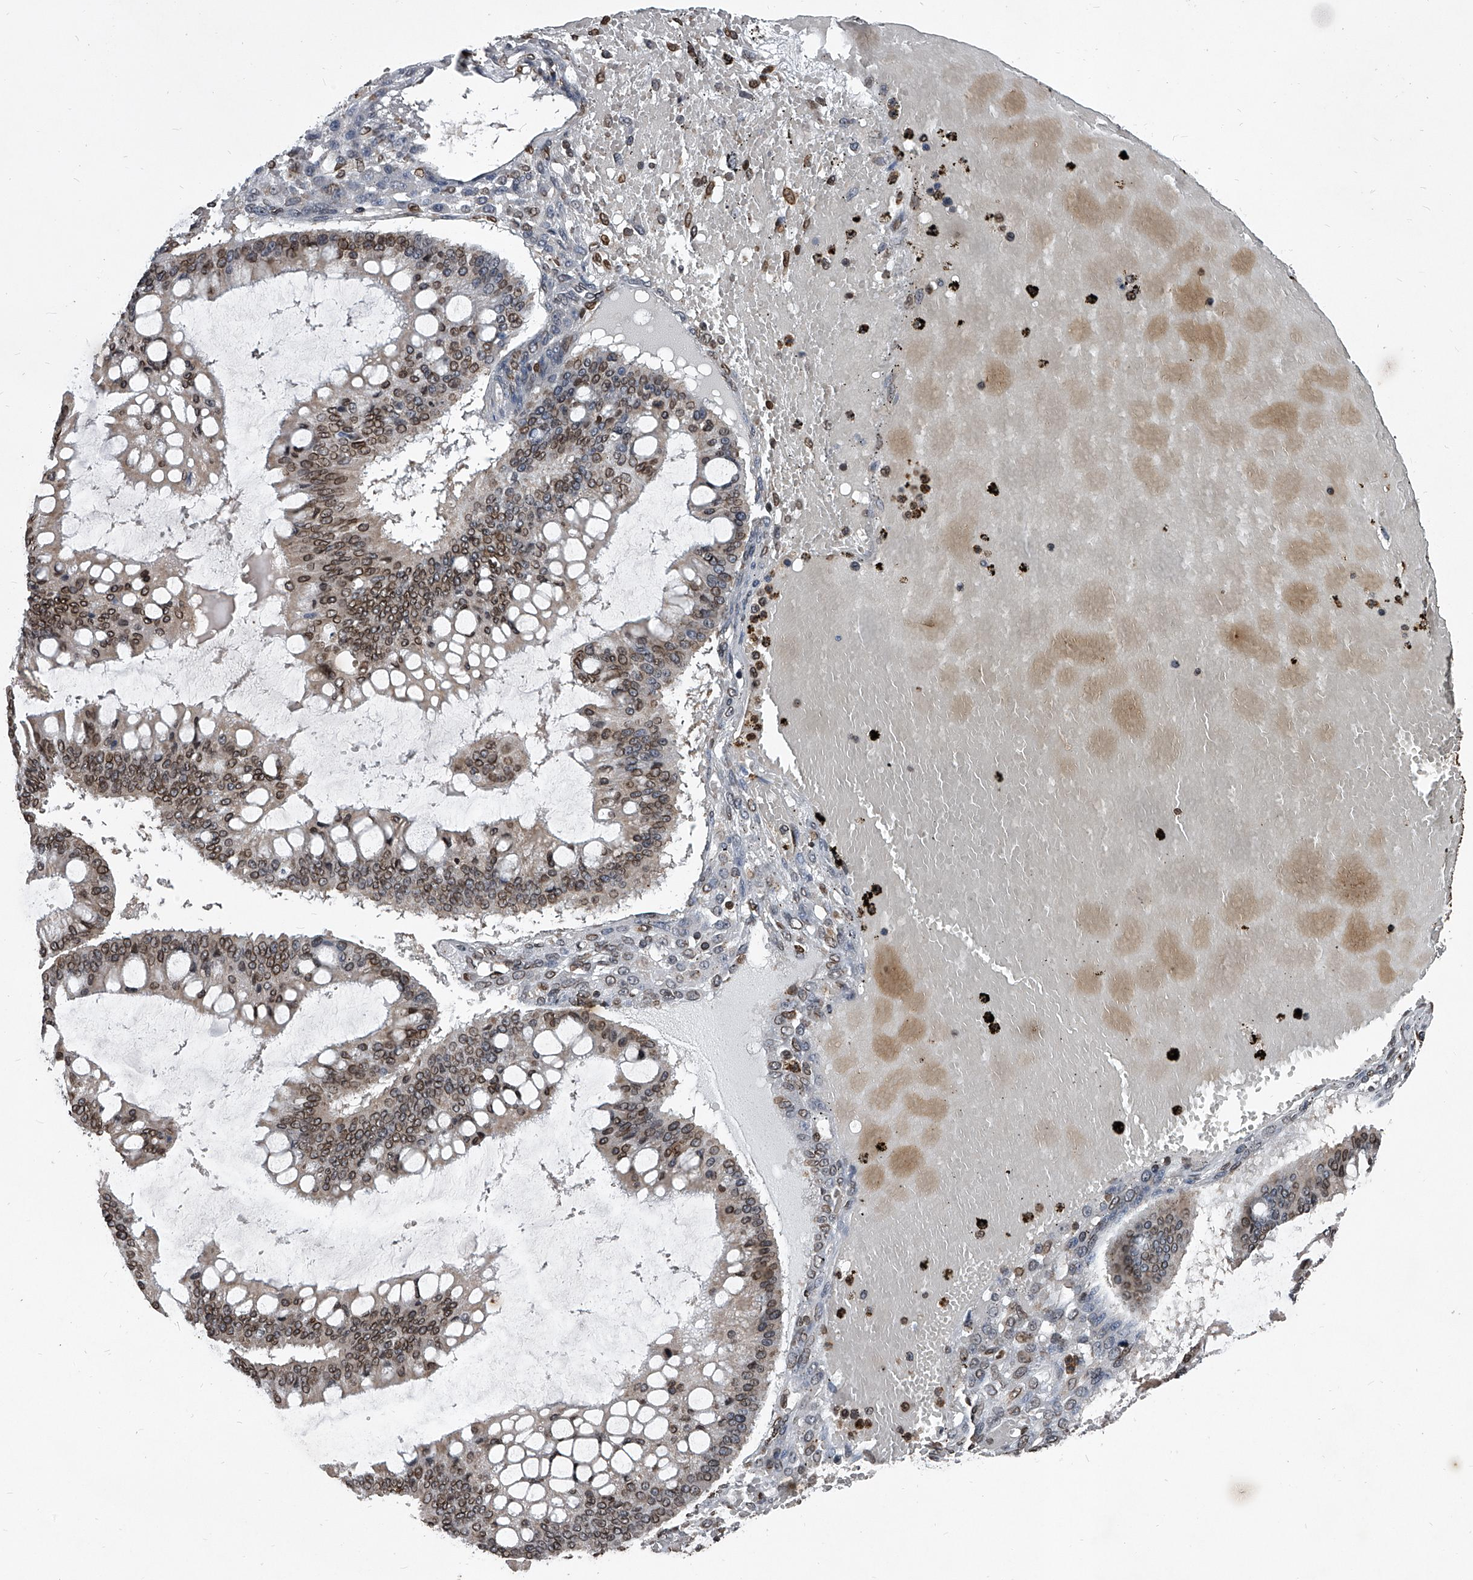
{"staining": {"intensity": "moderate", "quantity": ">75%", "location": "cytoplasmic/membranous,nuclear"}, "tissue": "ovarian cancer", "cell_type": "Tumor cells", "image_type": "cancer", "snomed": [{"axis": "morphology", "description": "Cystadenocarcinoma, mucinous, NOS"}, {"axis": "topography", "description": "Ovary"}], "caption": "About >75% of tumor cells in mucinous cystadenocarcinoma (ovarian) demonstrate moderate cytoplasmic/membranous and nuclear protein staining as visualized by brown immunohistochemical staining.", "gene": "PHF20", "patient": {"sex": "female", "age": 73}}